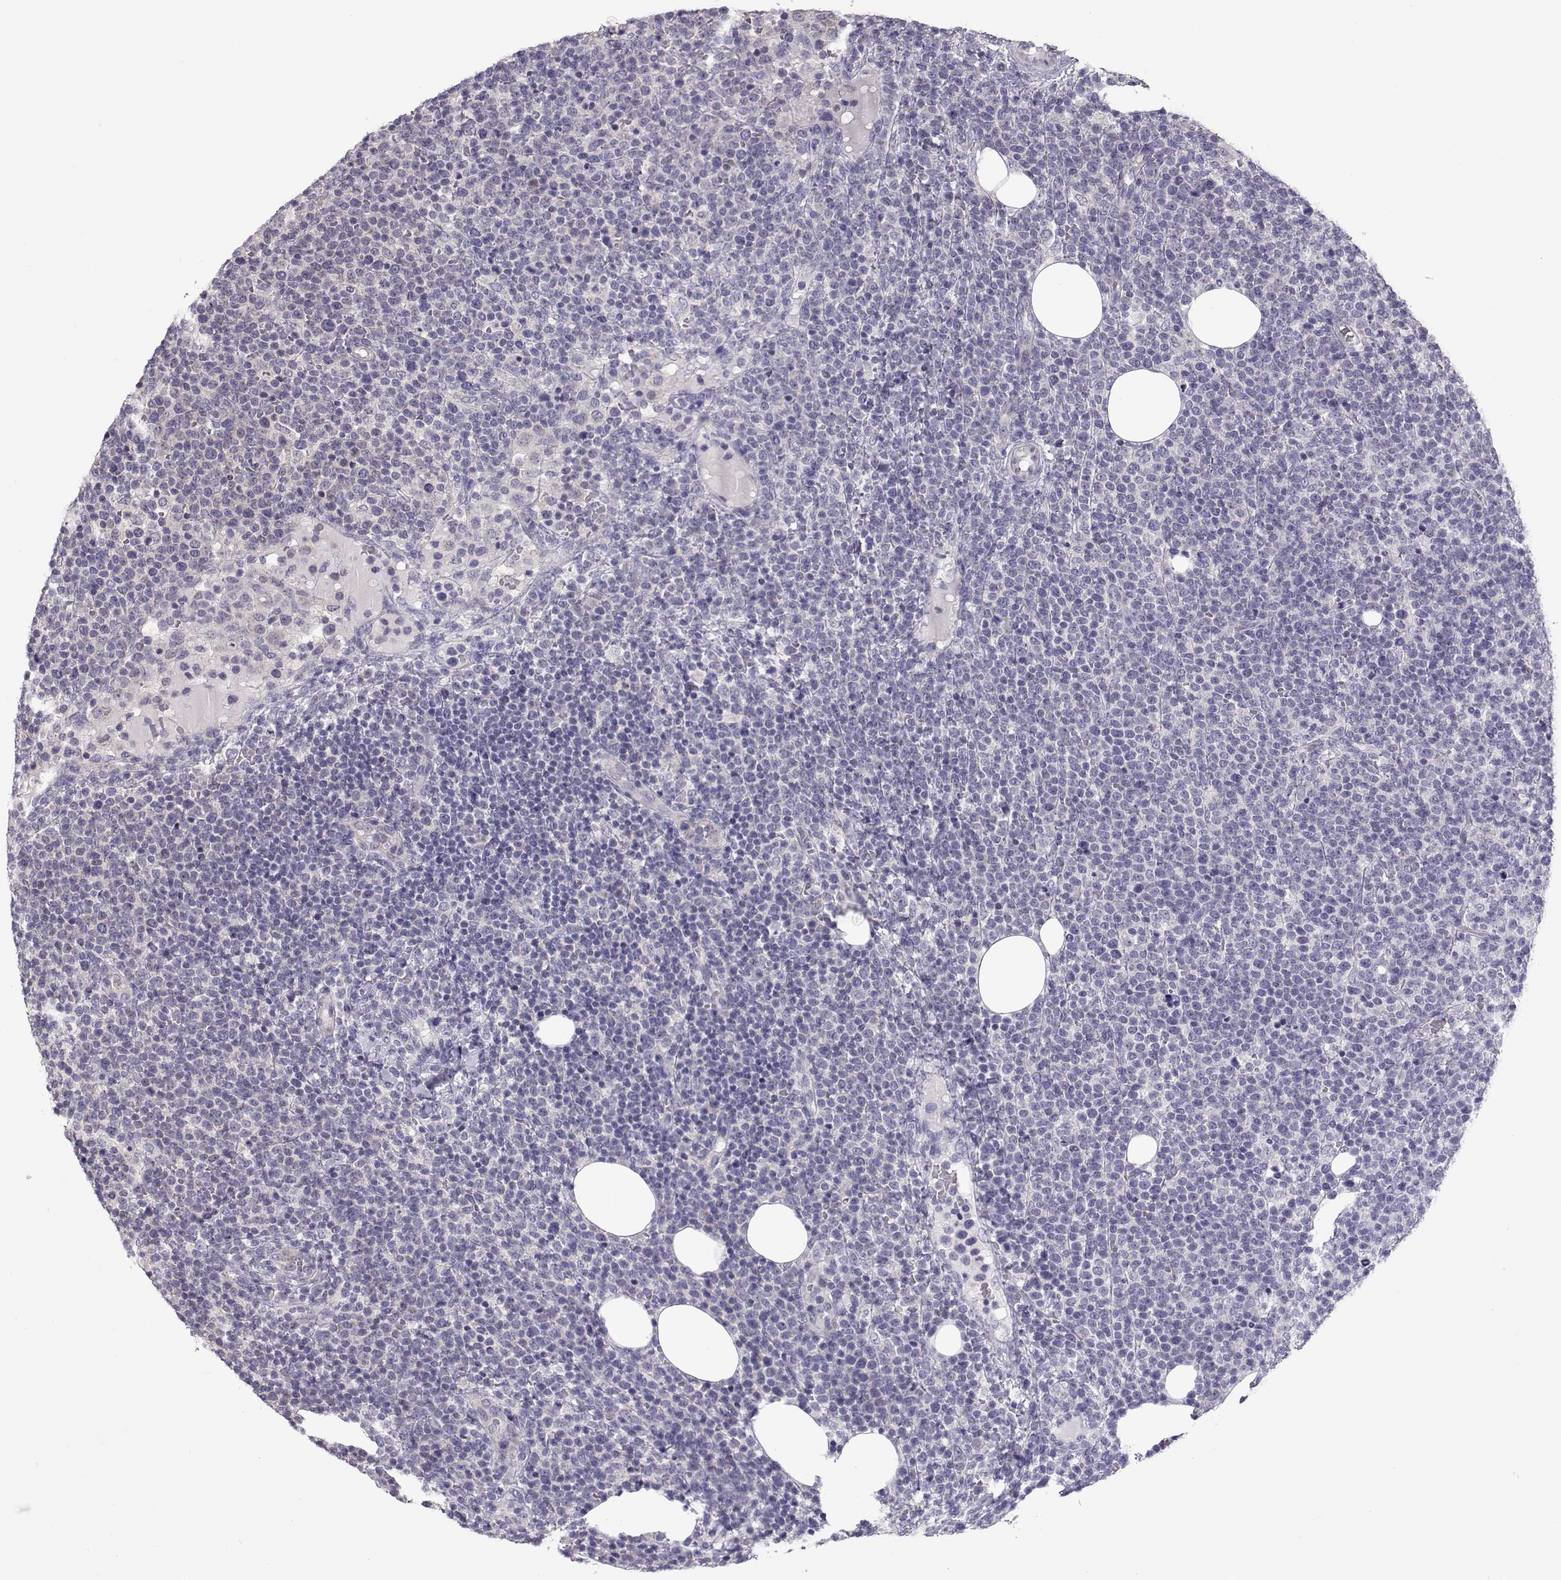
{"staining": {"intensity": "negative", "quantity": "none", "location": "none"}, "tissue": "lymphoma", "cell_type": "Tumor cells", "image_type": "cancer", "snomed": [{"axis": "morphology", "description": "Malignant lymphoma, non-Hodgkin's type, High grade"}, {"axis": "topography", "description": "Lymph node"}], "caption": "High power microscopy micrograph of an immunohistochemistry (IHC) micrograph of lymphoma, revealing no significant positivity in tumor cells.", "gene": "NCAM2", "patient": {"sex": "male", "age": 61}}